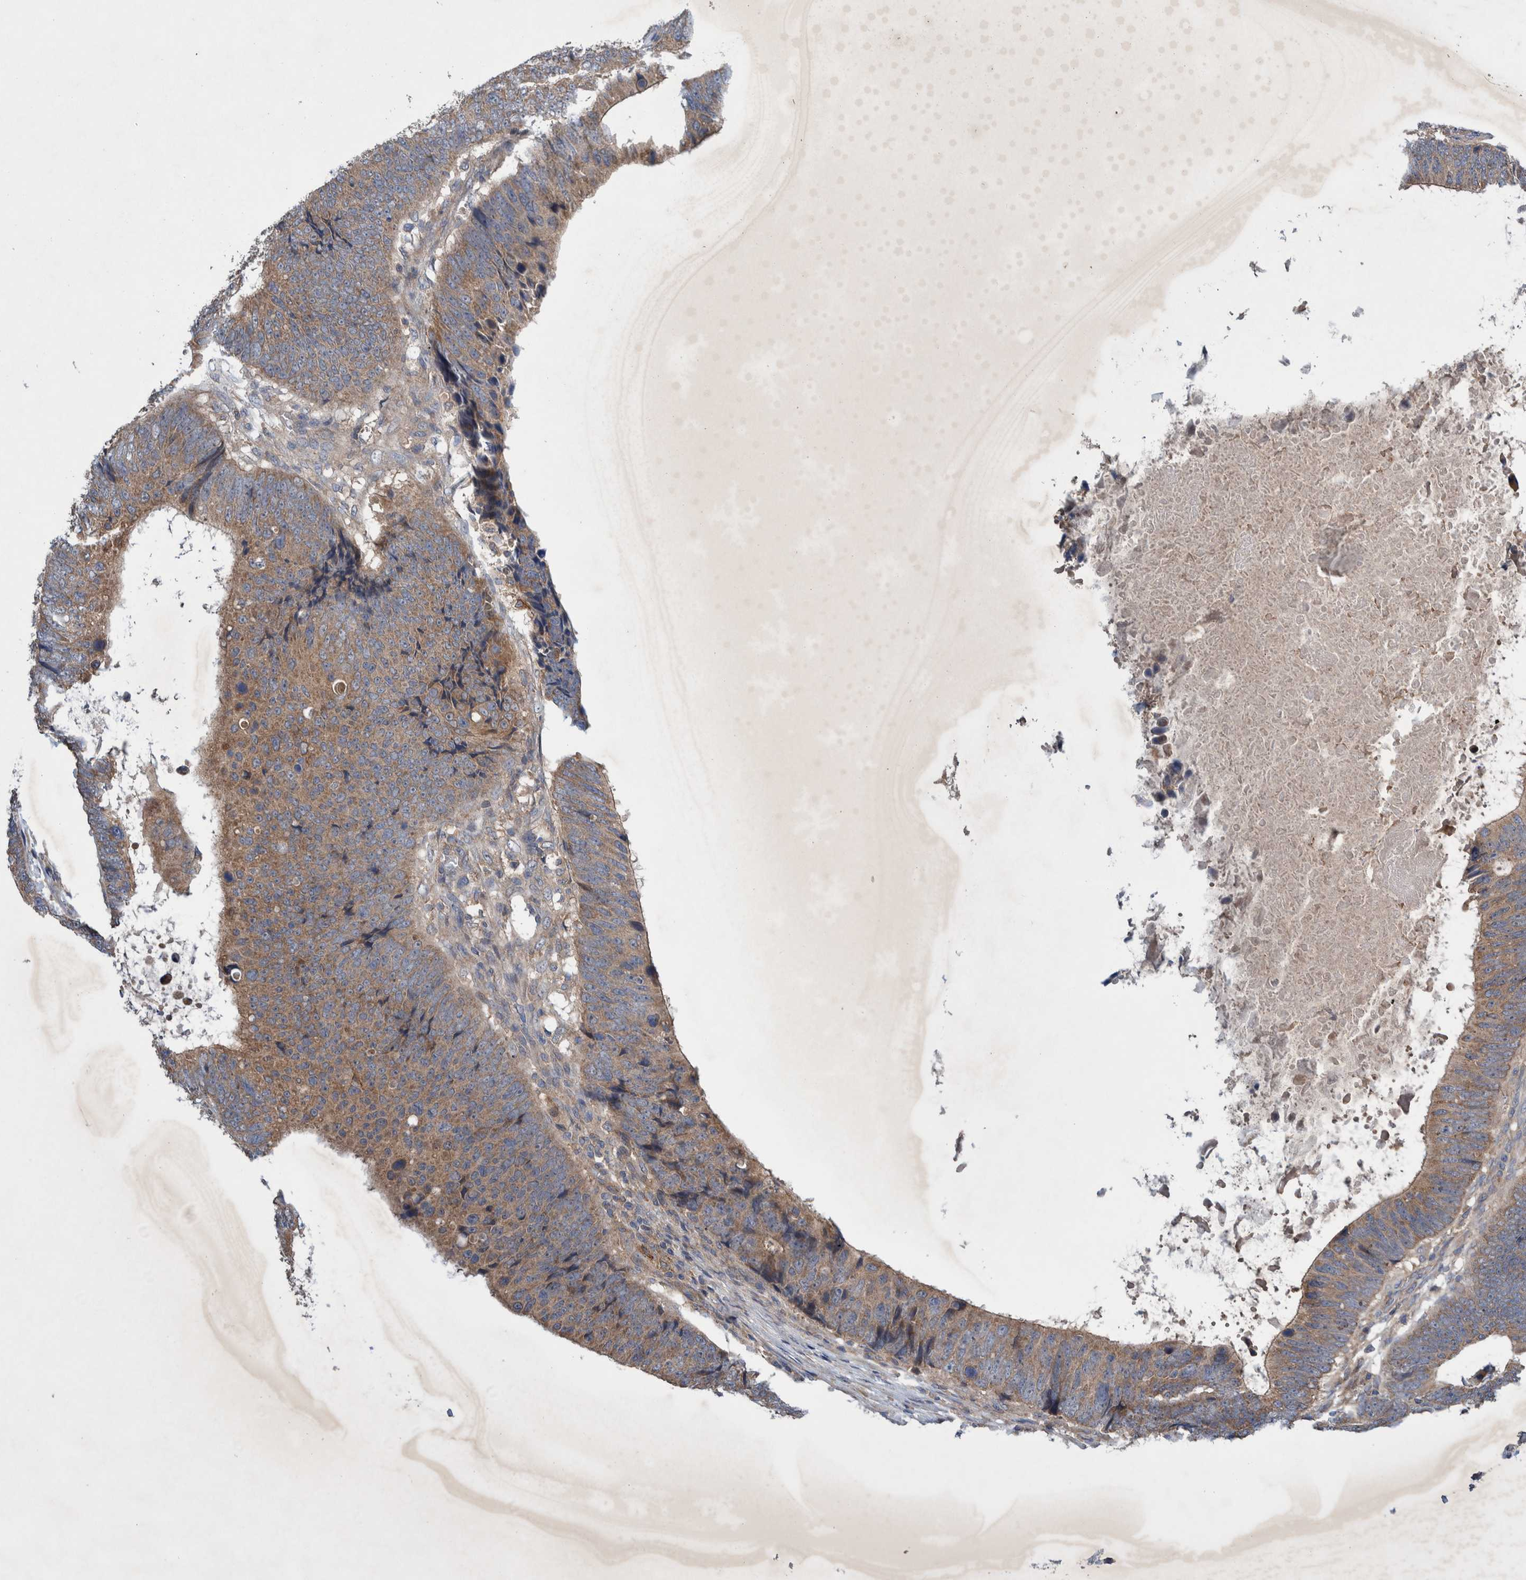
{"staining": {"intensity": "moderate", "quantity": ">75%", "location": "cytoplasmic/membranous"}, "tissue": "colorectal cancer", "cell_type": "Tumor cells", "image_type": "cancer", "snomed": [{"axis": "morphology", "description": "Adenocarcinoma, NOS"}, {"axis": "topography", "description": "Colon"}], "caption": "Tumor cells display moderate cytoplasmic/membranous expression in approximately >75% of cells in colorectal cancer (adenocarcinoma).", "gene": "PIK3R6", "patient": {"sex": "male", "age": 56}}